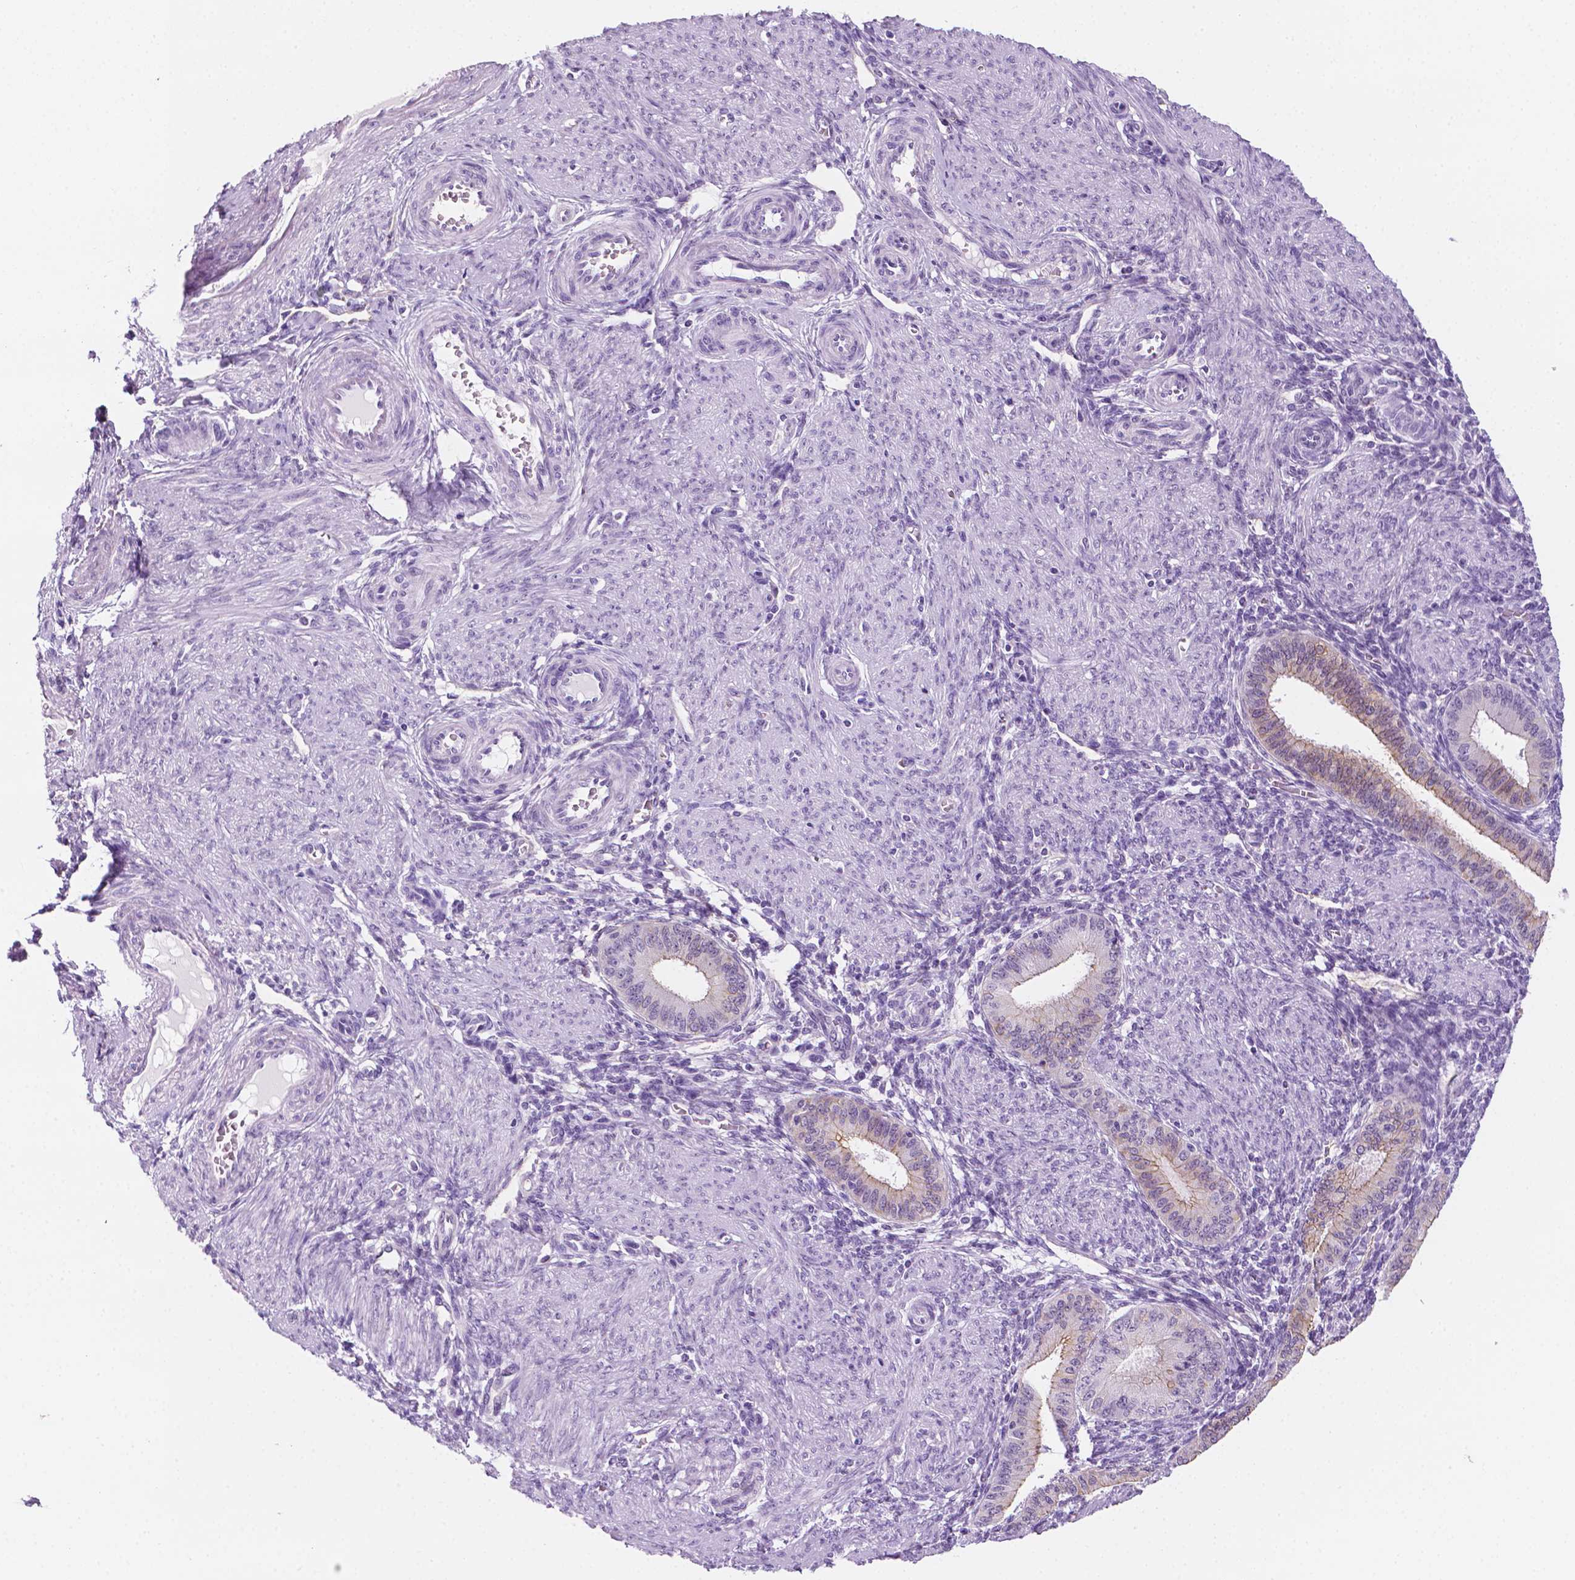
{"staining": {"intensity": "negative", "quantity": "none", "location": "none"}, "tissue": "endometrium", "cell_type": "Cells in endometrial stroma", "image_type": "normal", "snomed": [{"axis": "morphology", "description": "Normal tissue, NOS"}, {"axis": "topography", "description": "Endometrium"}], "caption": "Micrograph shows no protein positivity in cells in endometrial stroma of unremarkable endometrium. (DAB immunohistochemistry (IHC) with hematoxylin counter stain).", "gene": "PPL", "patient": {"sex": "female", "age": 39}}